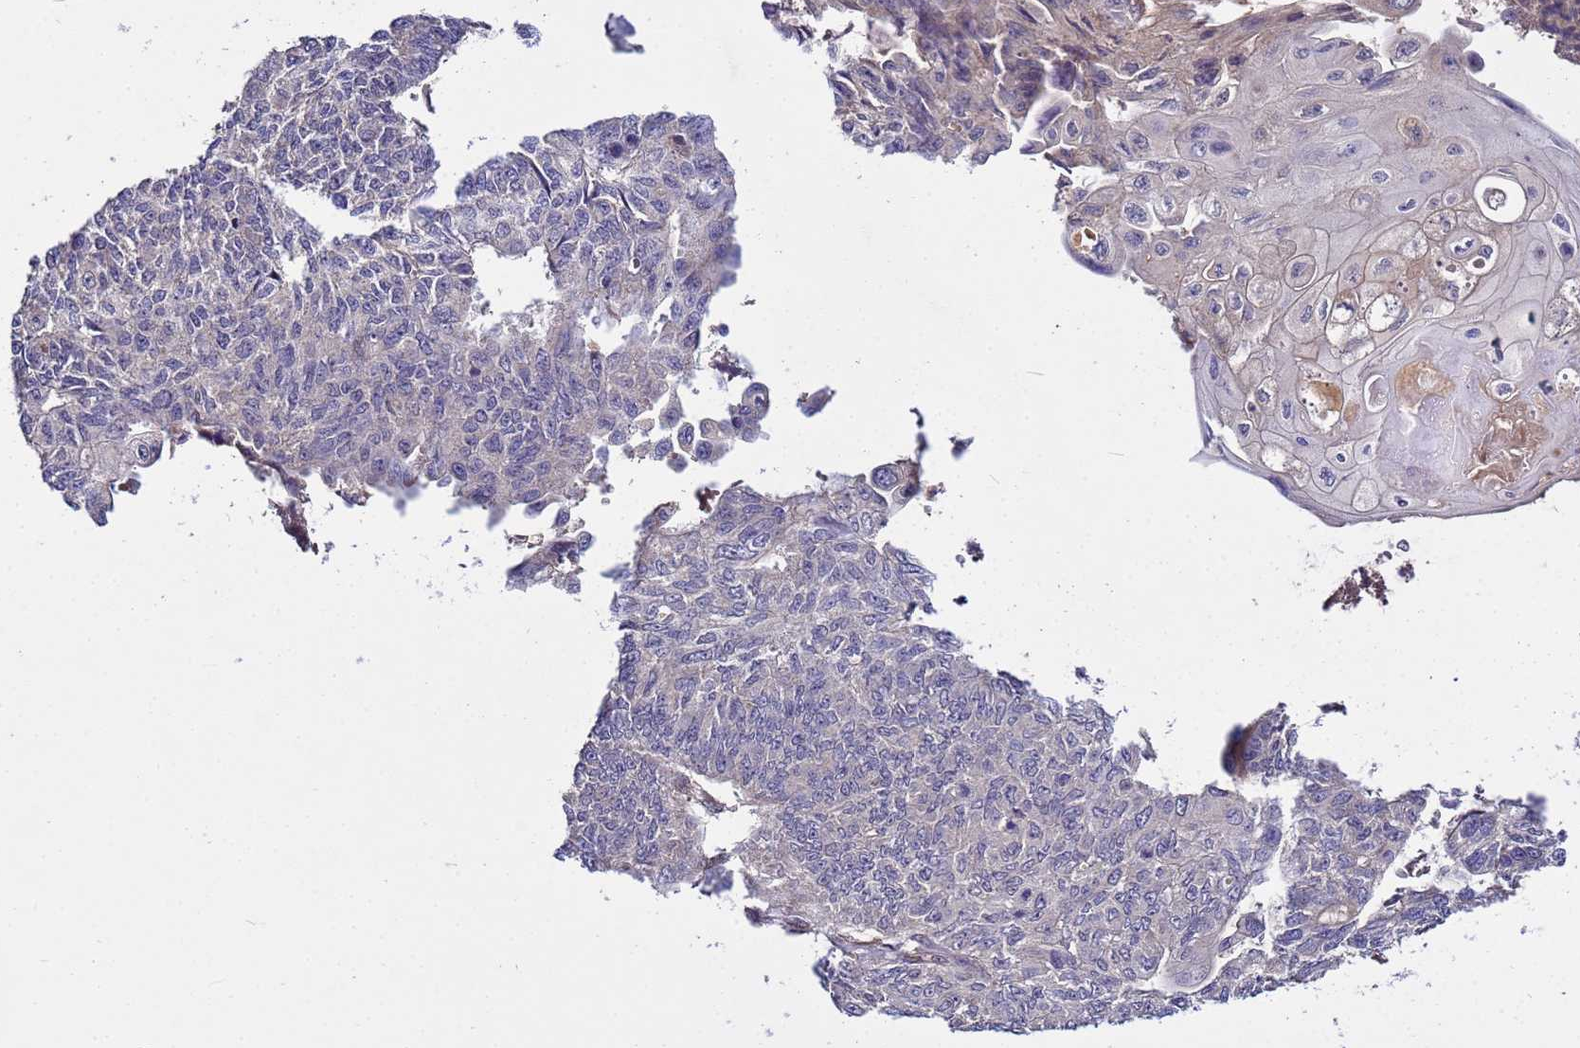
{"staining": {"intensity": "negative", "quantity": "none", "location": "none"}, "tissue": "endometrial cancer", "cell_type": "Tumor cells", "image_type": "cancer", "snomed": [{"axis": "morphology", "description": "Adenocarcinoma, NOS"}, {"axis": "topography", "description": "Endometrium"}], "caption": "Immunohistochemistry (IHC) image of neoplastic tissue: endometrial cancer stained with DAB exhibits no significant protein expression in tumor cells.", "gene": "GSPT2", "patient": {"sex": "female", "age": 32}}